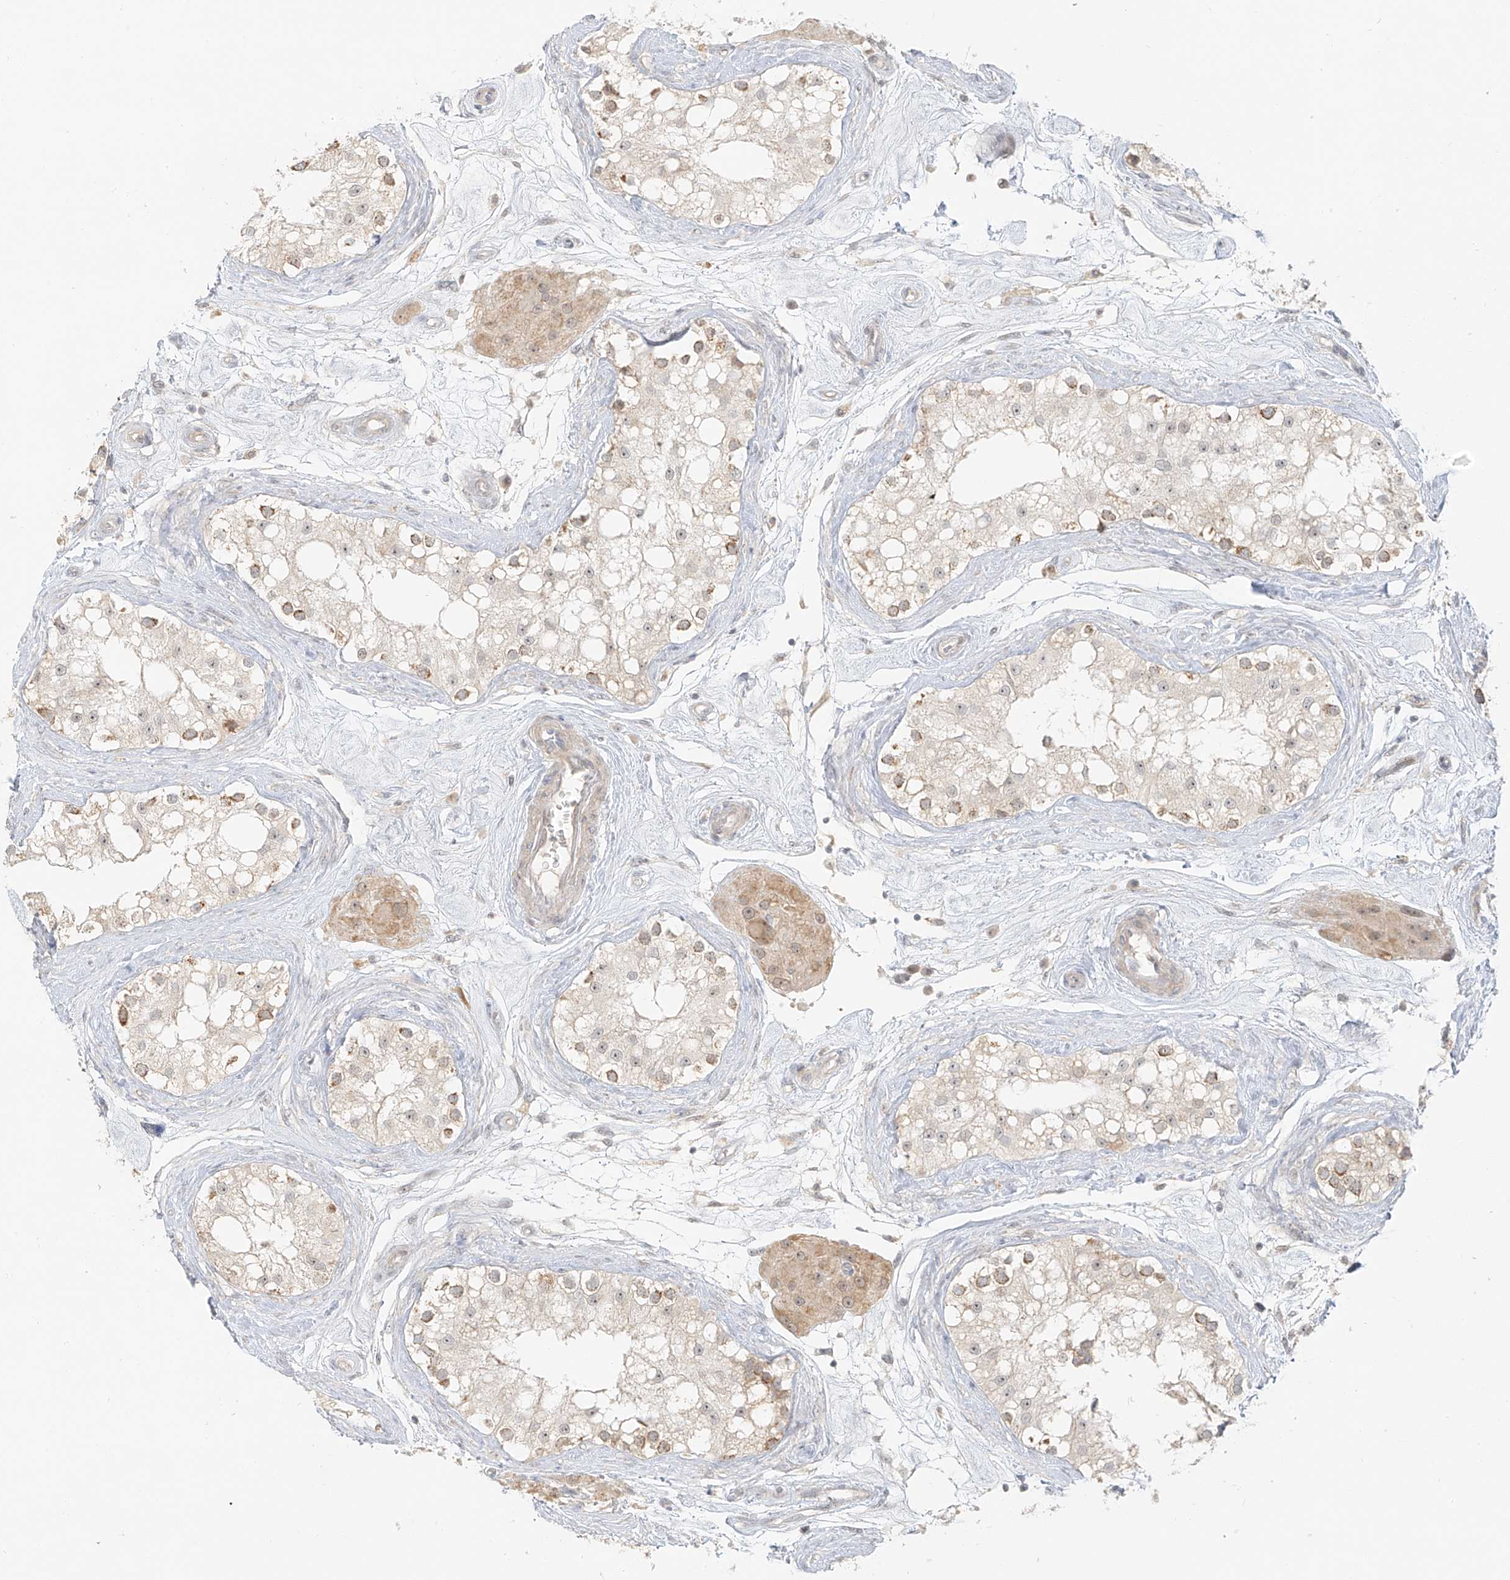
{"staining": {"intensity": "moderate", "quantity": "<25%", "location": "cytoplasmic/membranous"}, "tissue": "testis", "cell_type": "Cells in seminiferous ducts", "image_type": "normal", "snomed": [{"axis": "morphology", "description": "Normal tissue, NOS"}, {"axis": "topography", "description": "Testis"}], "caption": "This is a histology image of IHC staining of normal testis, which shows moderate staining in the cytoplasmic/membranous of cells in seminiferous ducts.", "gene": "MIPEP", "patient": {"sex": "male", "age": 84}}